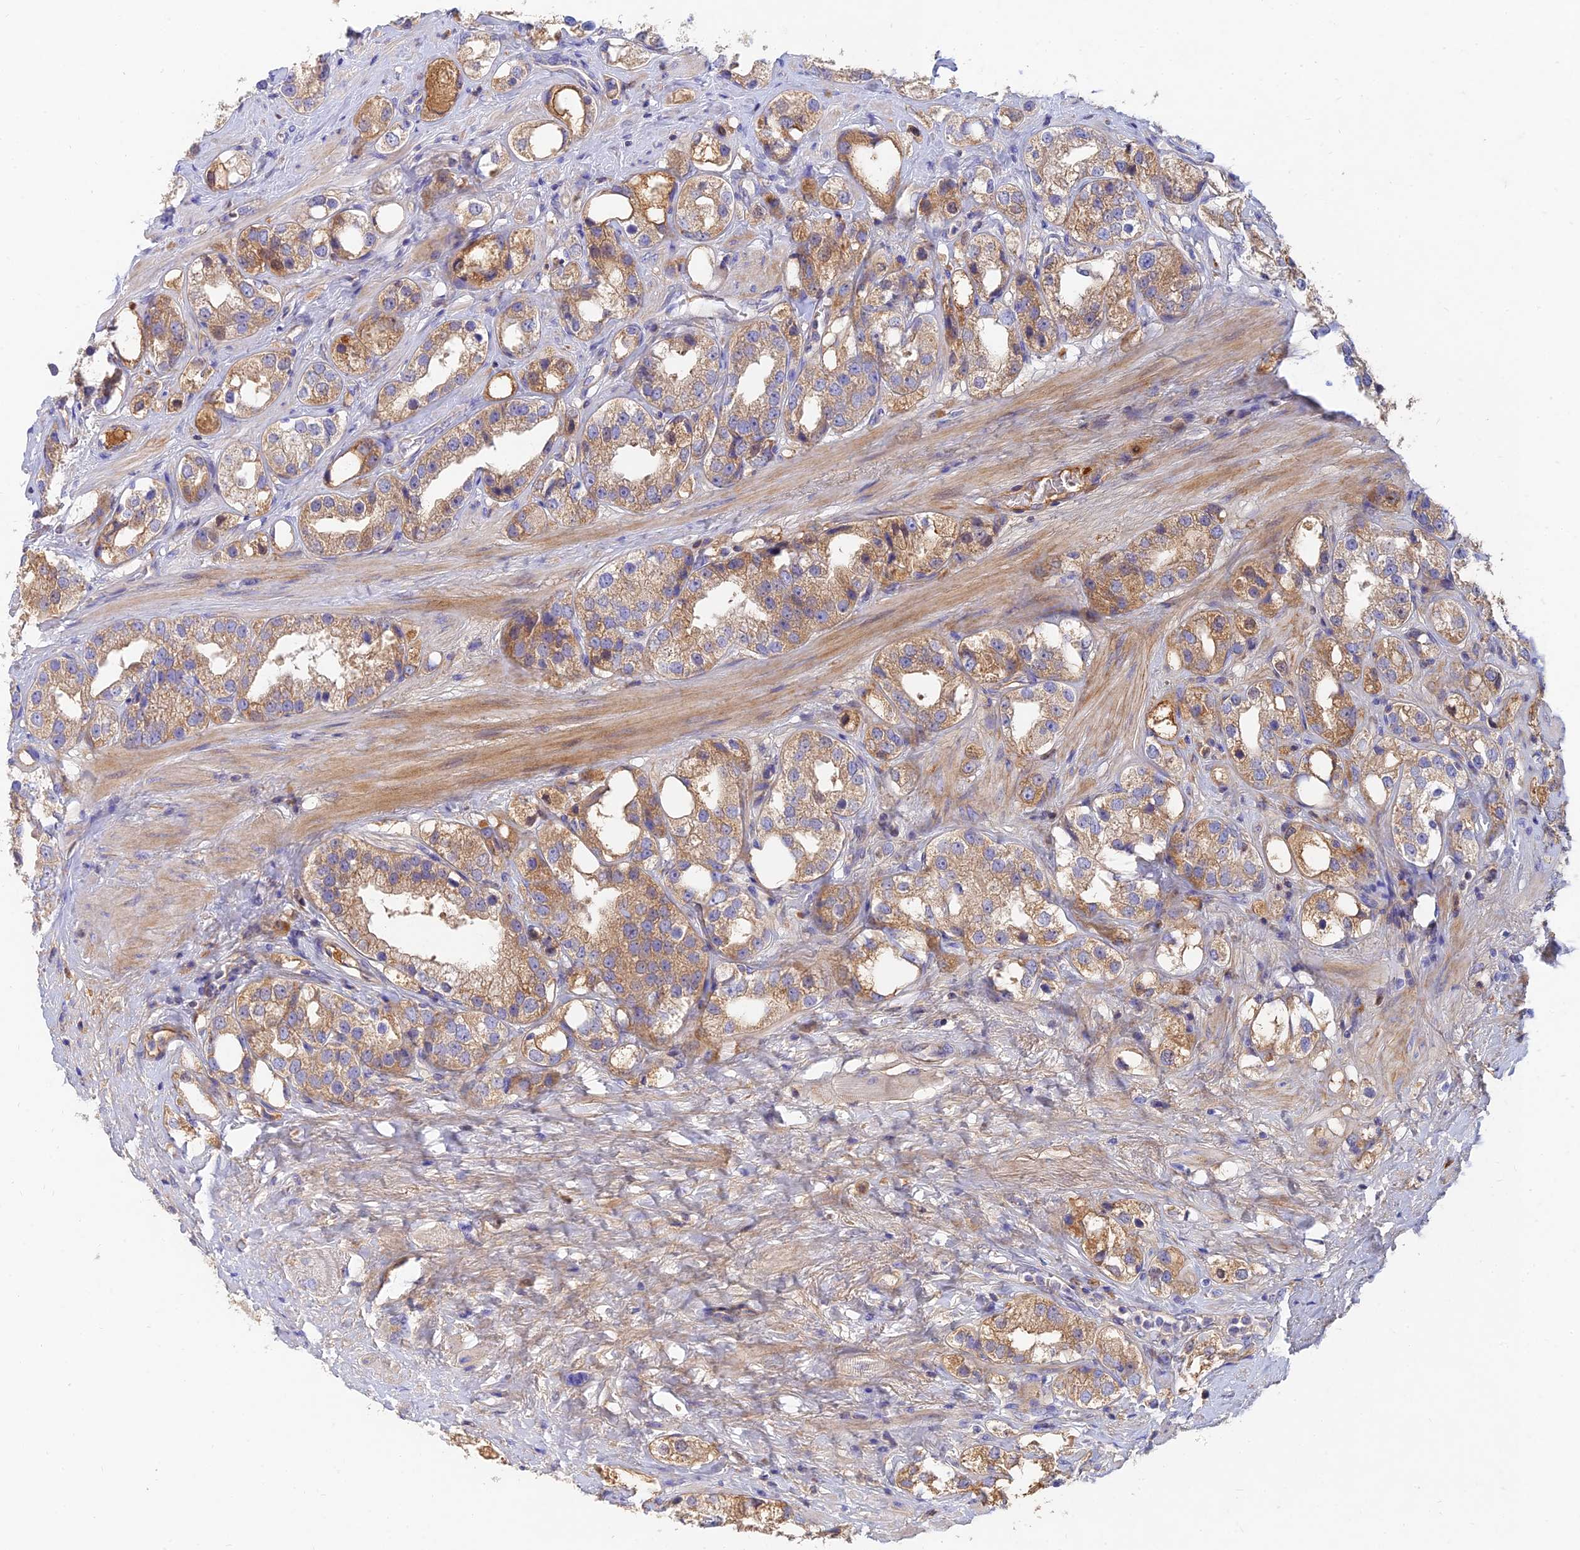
{"staining": {"intensity": "moderate", "quantity": ">75%", "location": "cytoplasmic/membranous"}, "tissue": "prostate cancer", "cell_type": "Tumor cells", "image_type": "cancer", "snomed": [{"axis": "morphology", "description": "Adenocarcinoma, NOS"}, {"axis": "topography", "description": "Prostate"}], "caption": "Brown immunohistochemical staining in prostate cancer exhibits moderate cytoplasmic/membranous expression in about >75% of tumor cells. The staining was performed using DAB, with brown indicating positive protein expression. Nuclei are stained blue with hematoxylin.", "gene": "MROH1", "patient": {"sex": "male", "age": 79}}